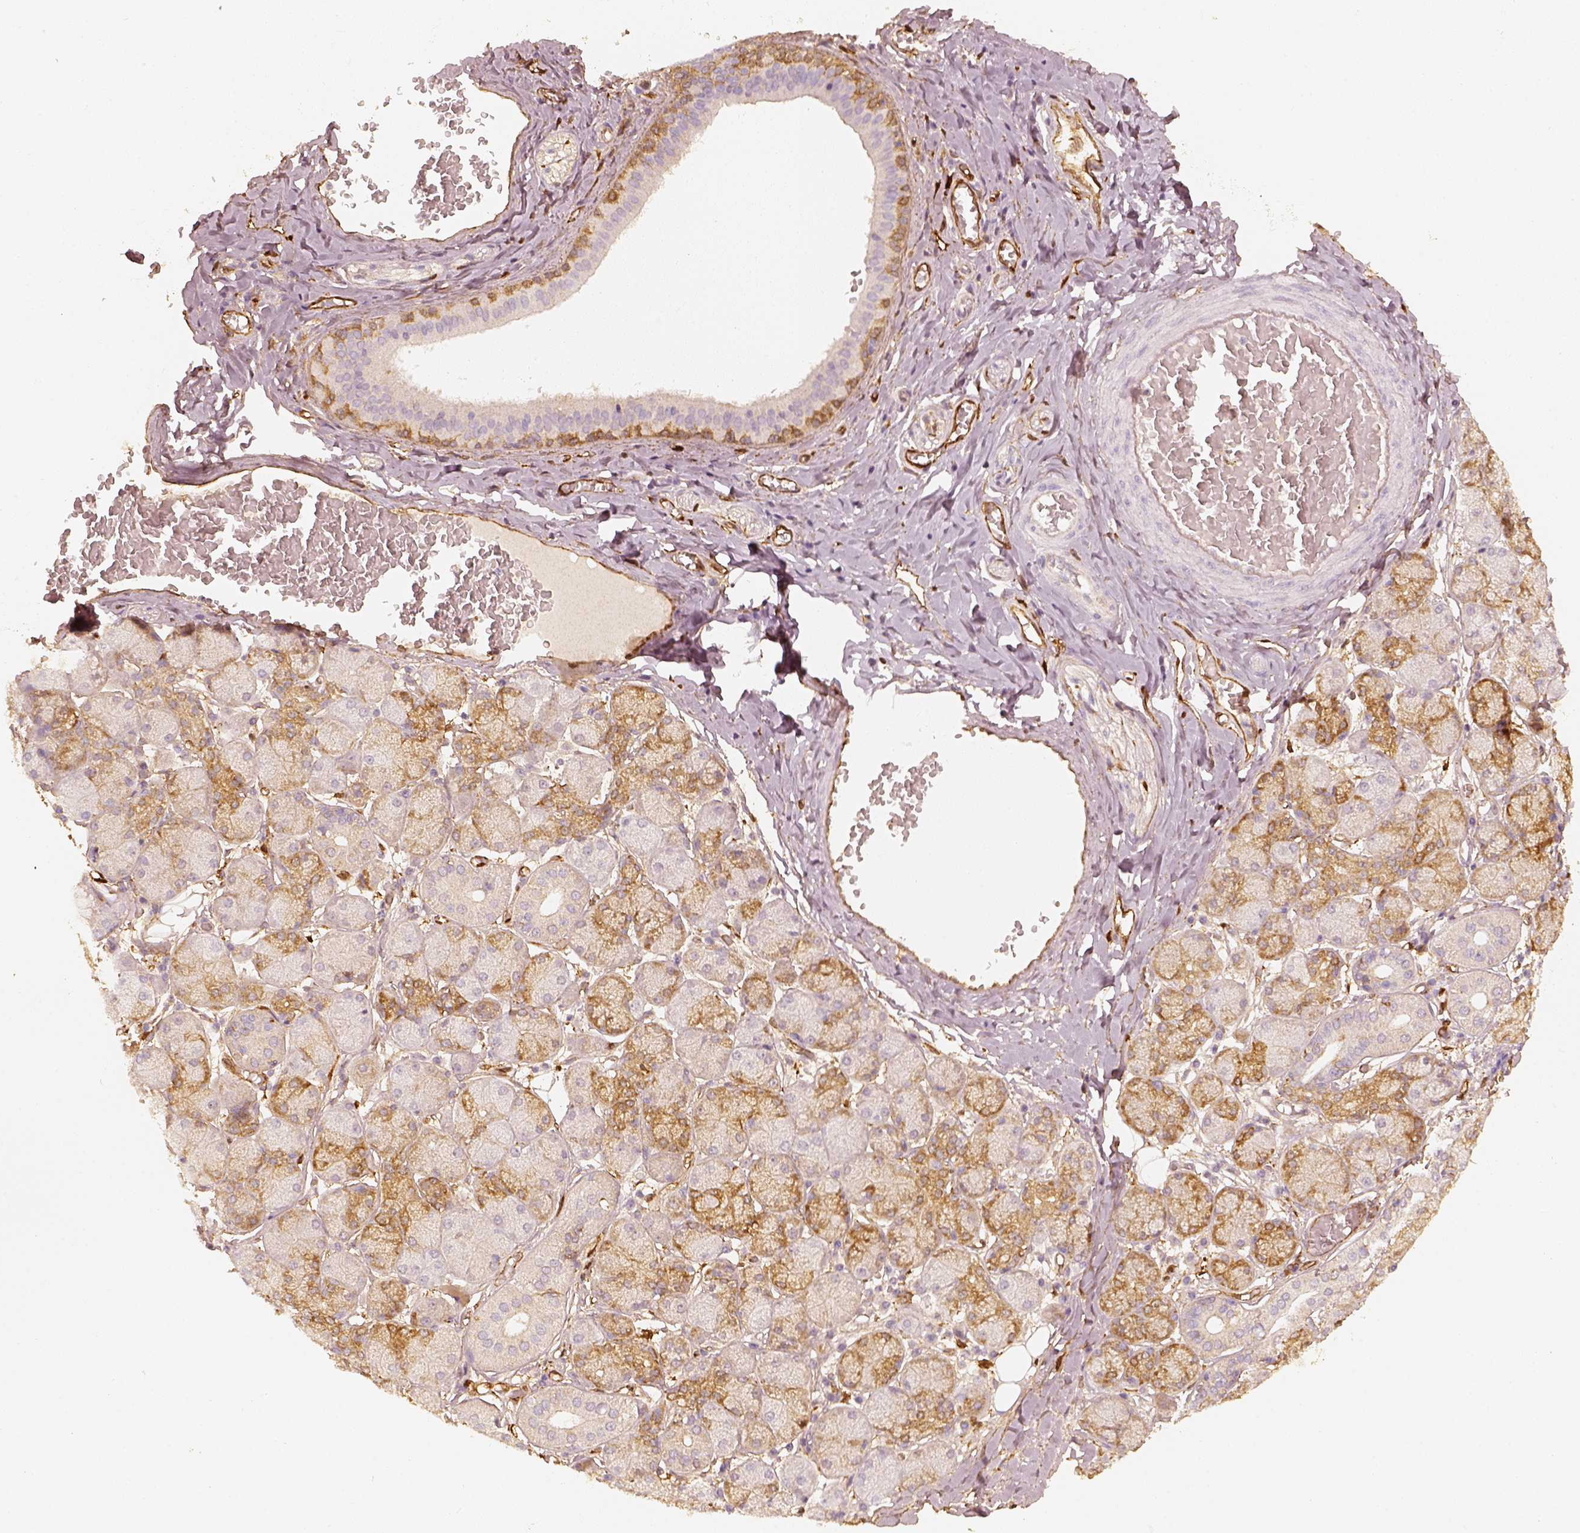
{"staining": {"intensity": "weak", "quantity": "25%-75%", "location": "cytoplasmic/membranous"}, "tissue": "salivary gland", "cell_type": "Glandular cells", "image_type": "normal", "snomed": [{"axis": "morphology", "description": "Normal tissue, NOS"}, {"axis": "topography", "description": "Salivary gland"}, {"axis": "topography", "description": "Peripheral nerve tissue"}], "caption": "About 25%-75% of glandular cells in benign human salivary gland demonstrate weak cytoplasmic/membranous protein expression as visualized by brown immunohistochemical staining.", "gene": "FSCN1", "patient": {"sex": "female", "age": 24}}